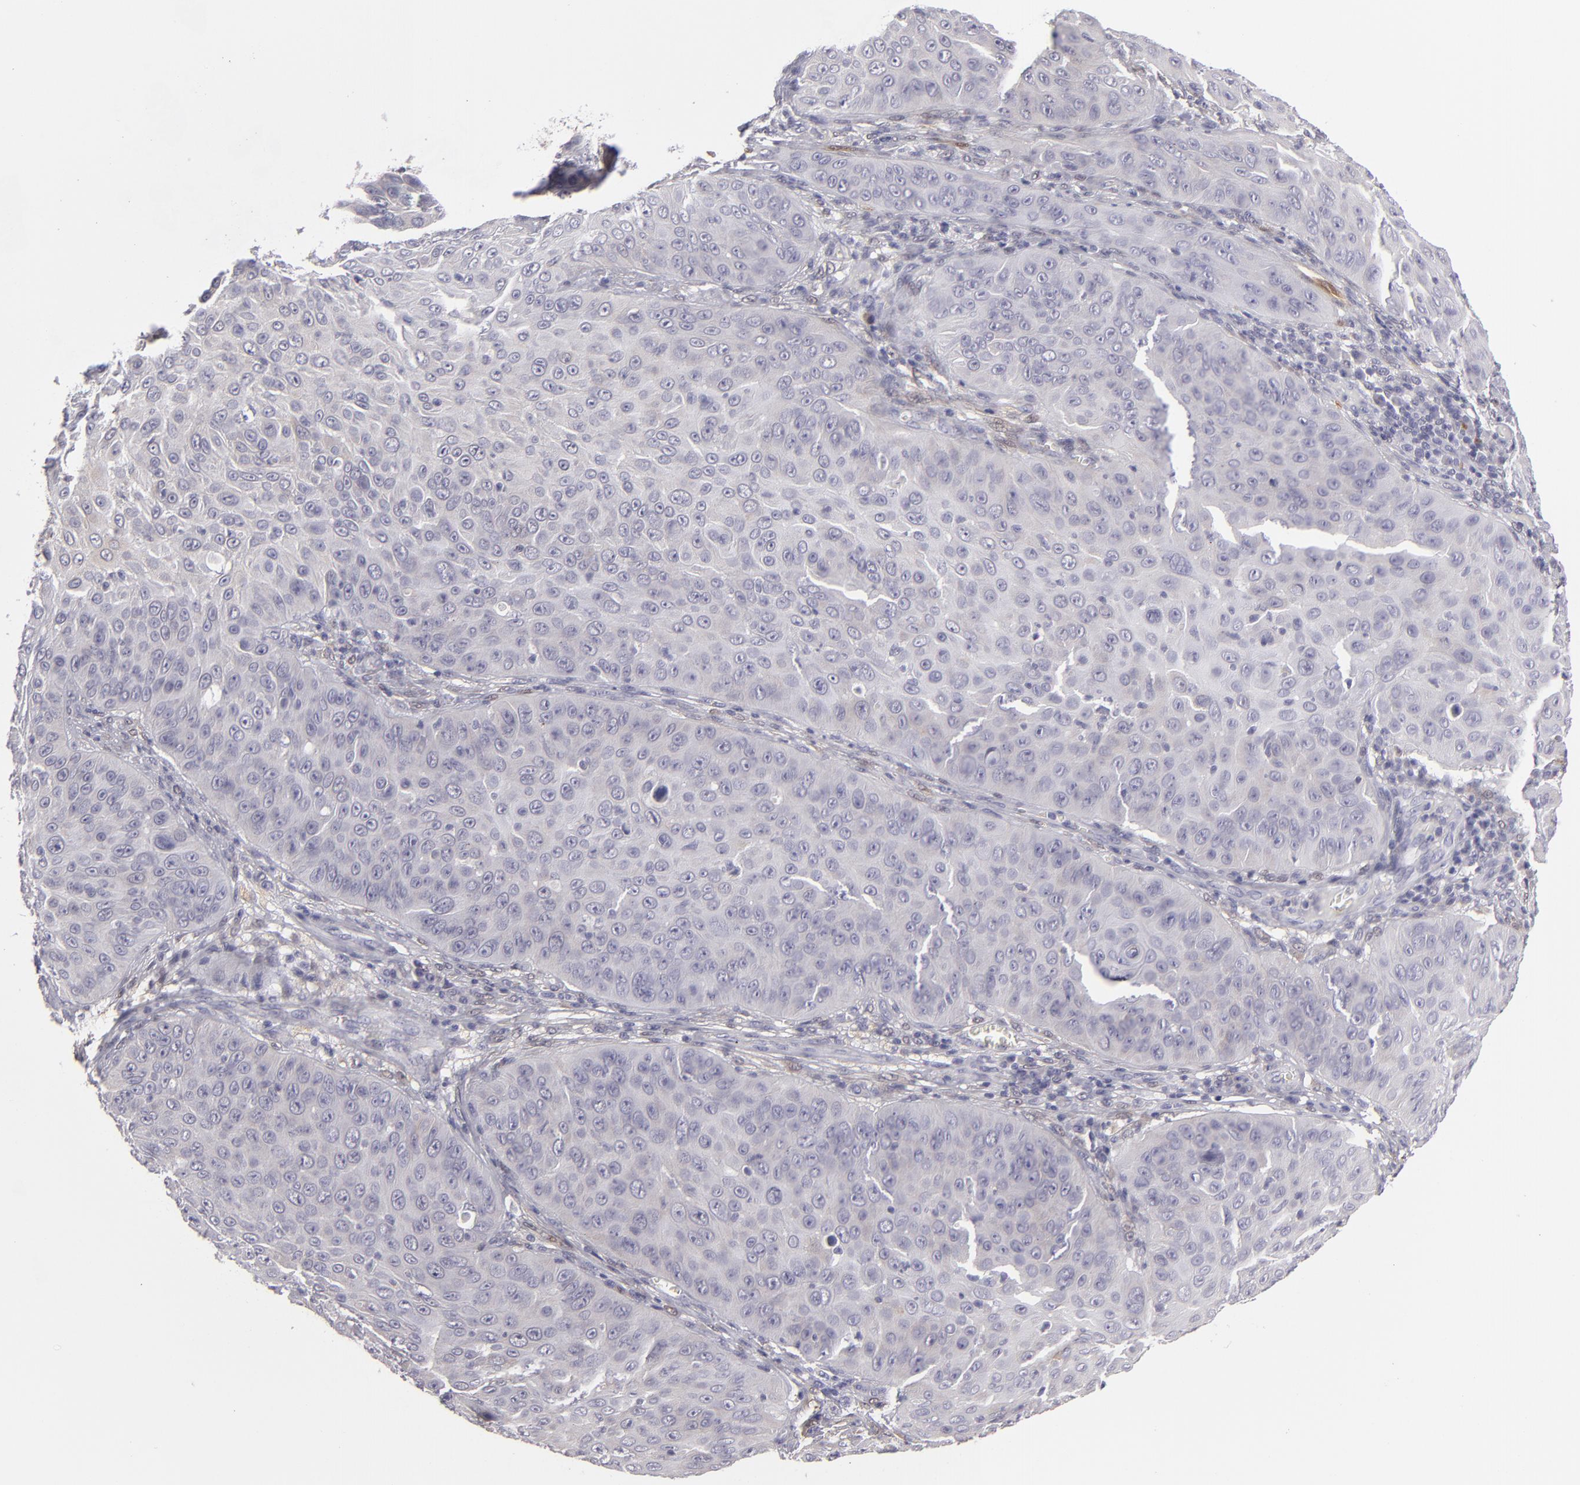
{"staining": {"intensity": "negative", "quantity": "none", "location": "none"}, "tissue": "skin cancer", "cell_type": "Tumor cells", "image_type": "cancer", "snomed": [{"axis": "morphology", "description": "Squamous cell carcinoma, NOS"}, {"axis": "topography", "description": "Skin"}], "caption": "Human skin cancer (squamous cell carcinoma) stained for a protein using immunohistochemistry (IHC) shows no staining in tumor cells.", "gene": "EFS", "patient": {"sex": "male", "age": 82}}